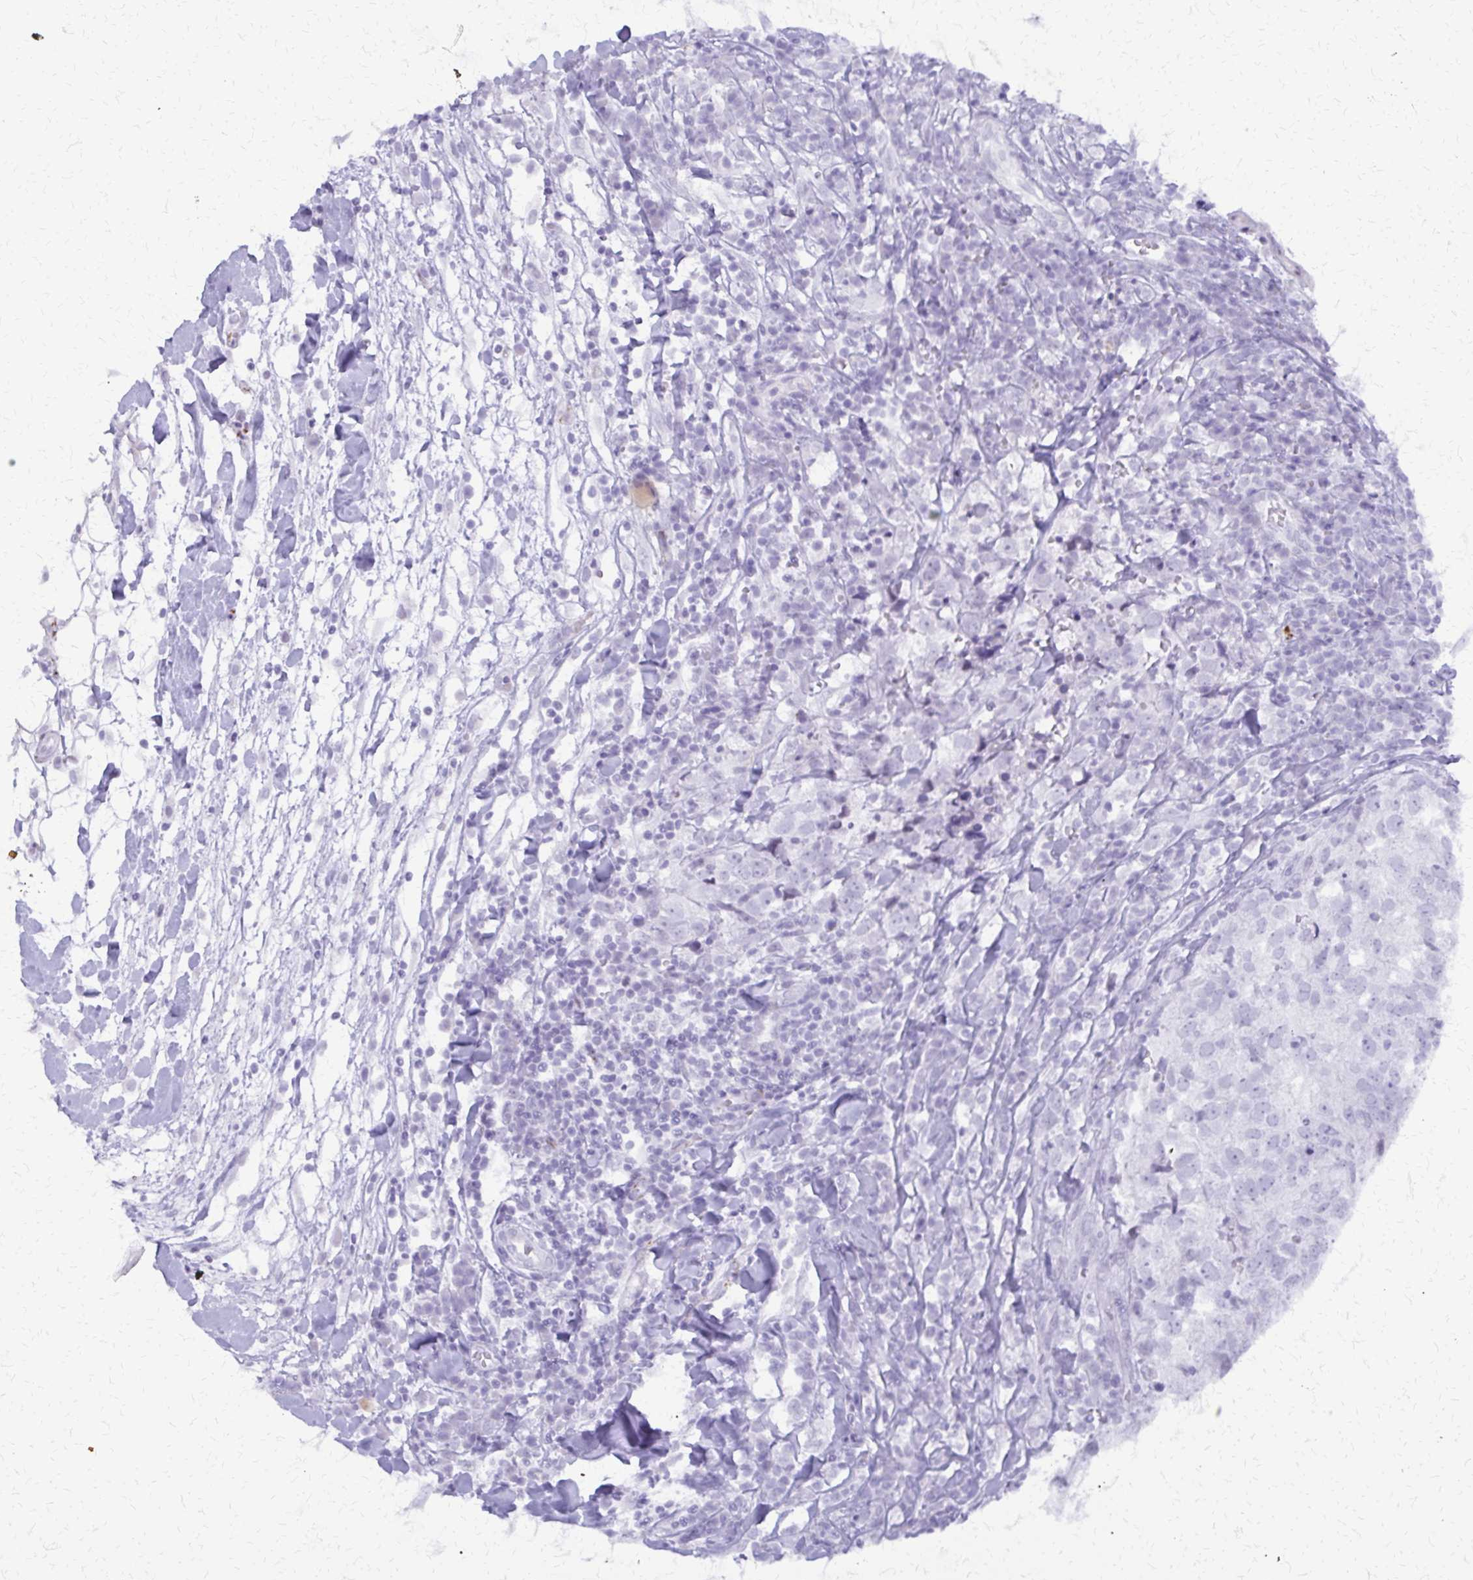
{"staining": {"intensity": "negative", "quantity": "none", "location": "none"}, "tissue": "breast cancer", "cell_type": "Tumor cells", "image_type": "cancer", "snomed": [{"axis": "morphology", "description": "Duct carcinoma"}, {"axis": "topography", "description": "Breast"}], "caption": "Human breast cancer (intraductal carcinoma) stained for a protein using immunohistochemistry (IHC) shows no staining in tumor cells.", "gene": "FAM162B", "patient": {"sex": "female", "age": 30}}